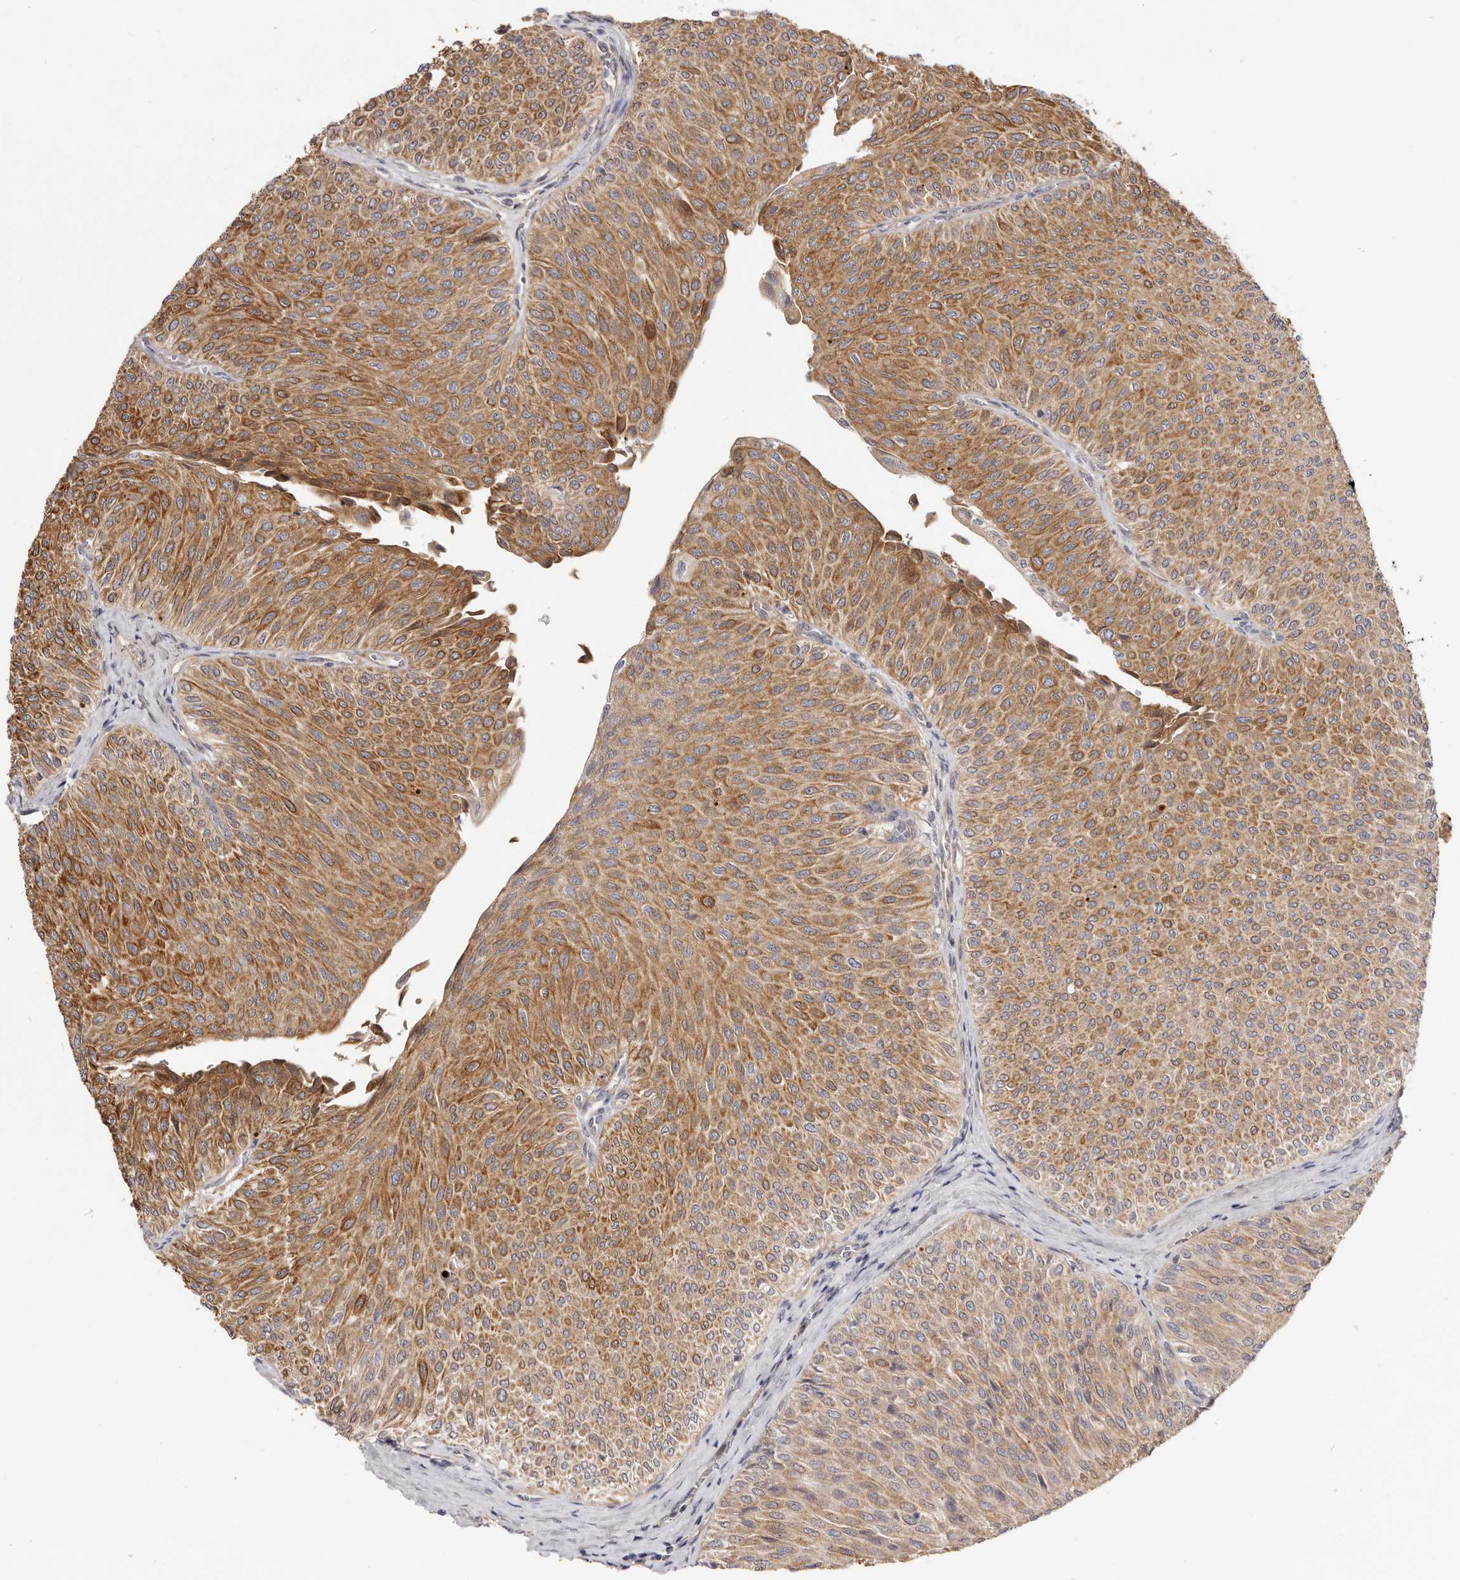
{"staining": {"intensity": "moderate", "quantity": ">75%", "location": "cytoplasmic/membranous"}, "tissue": "urothelial cancer", "cell_type": "Tumor cells", "image_type": "cancer", "snomed": [{"axis": "morphology", "description": "Urothelial carcinoma, Low grade"}, {"axis": "topography", "description": "Urinary bladder"}], "caption": "A medium amount of moderate cytoplasmic/membranous staining is present in about >75% of tumor cells in urothelial cancer tissue.", "gene": "ADAMTS9", "patient": {"sex": "male", "age": 78}}